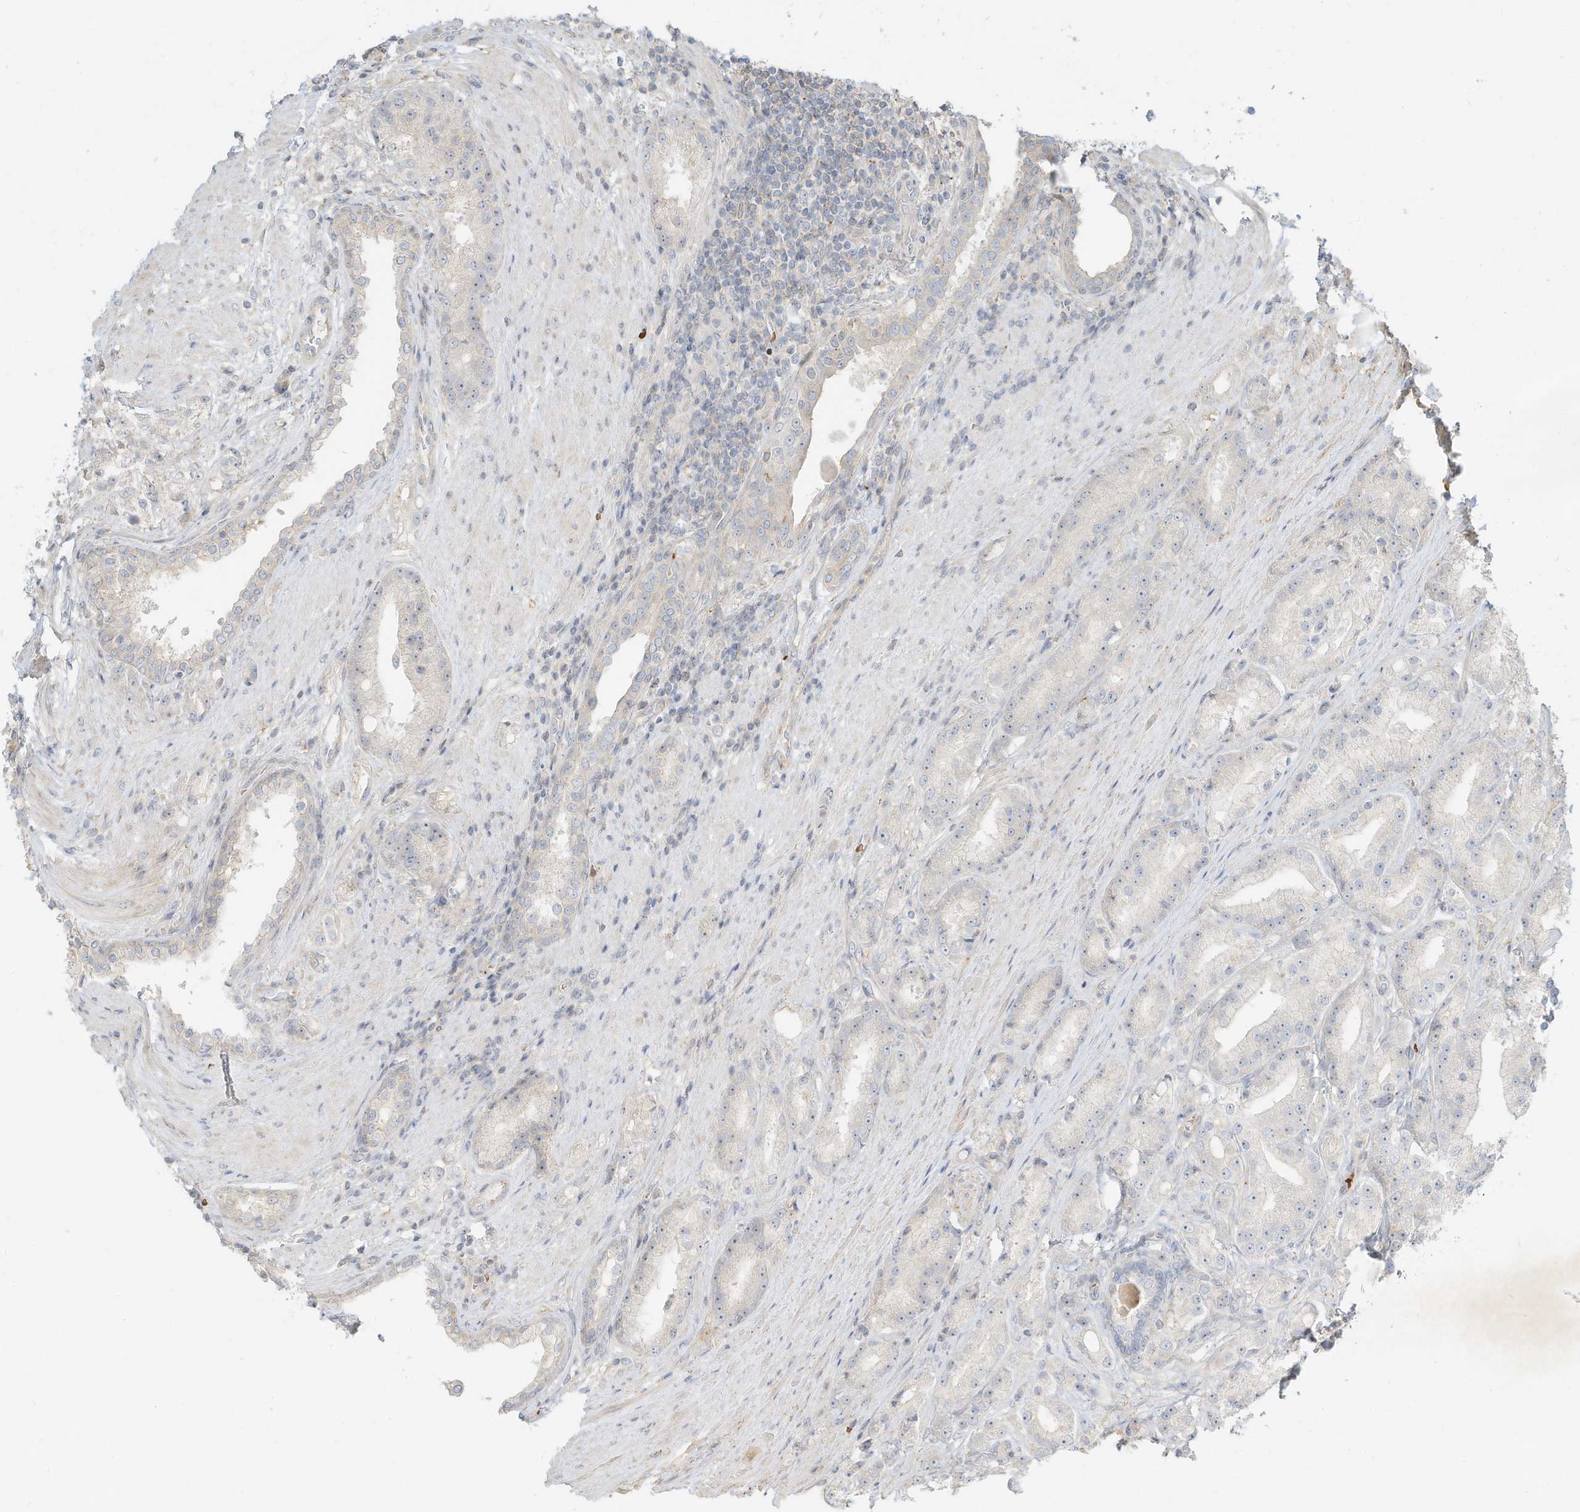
{"staining": {"intensity": "negative", "quantity": "none", "location": "none"}, "tissue": "prostate cancer", "cell_type": "Tumor cells", "image_type": "cancer", "snomed": [{"axis": "morphology", "description": "Adenocarcinoma, Low grade"}, {"axis": "topography", "description": "Prostate"}], "caption": "Immunohistochemistry of prostate cancer (adenocarcinoma (low-grade)) demonstrates no positivity in tumor cells.", "gene": "OFD1", "patient": {"sex": "male", "age": 67}}